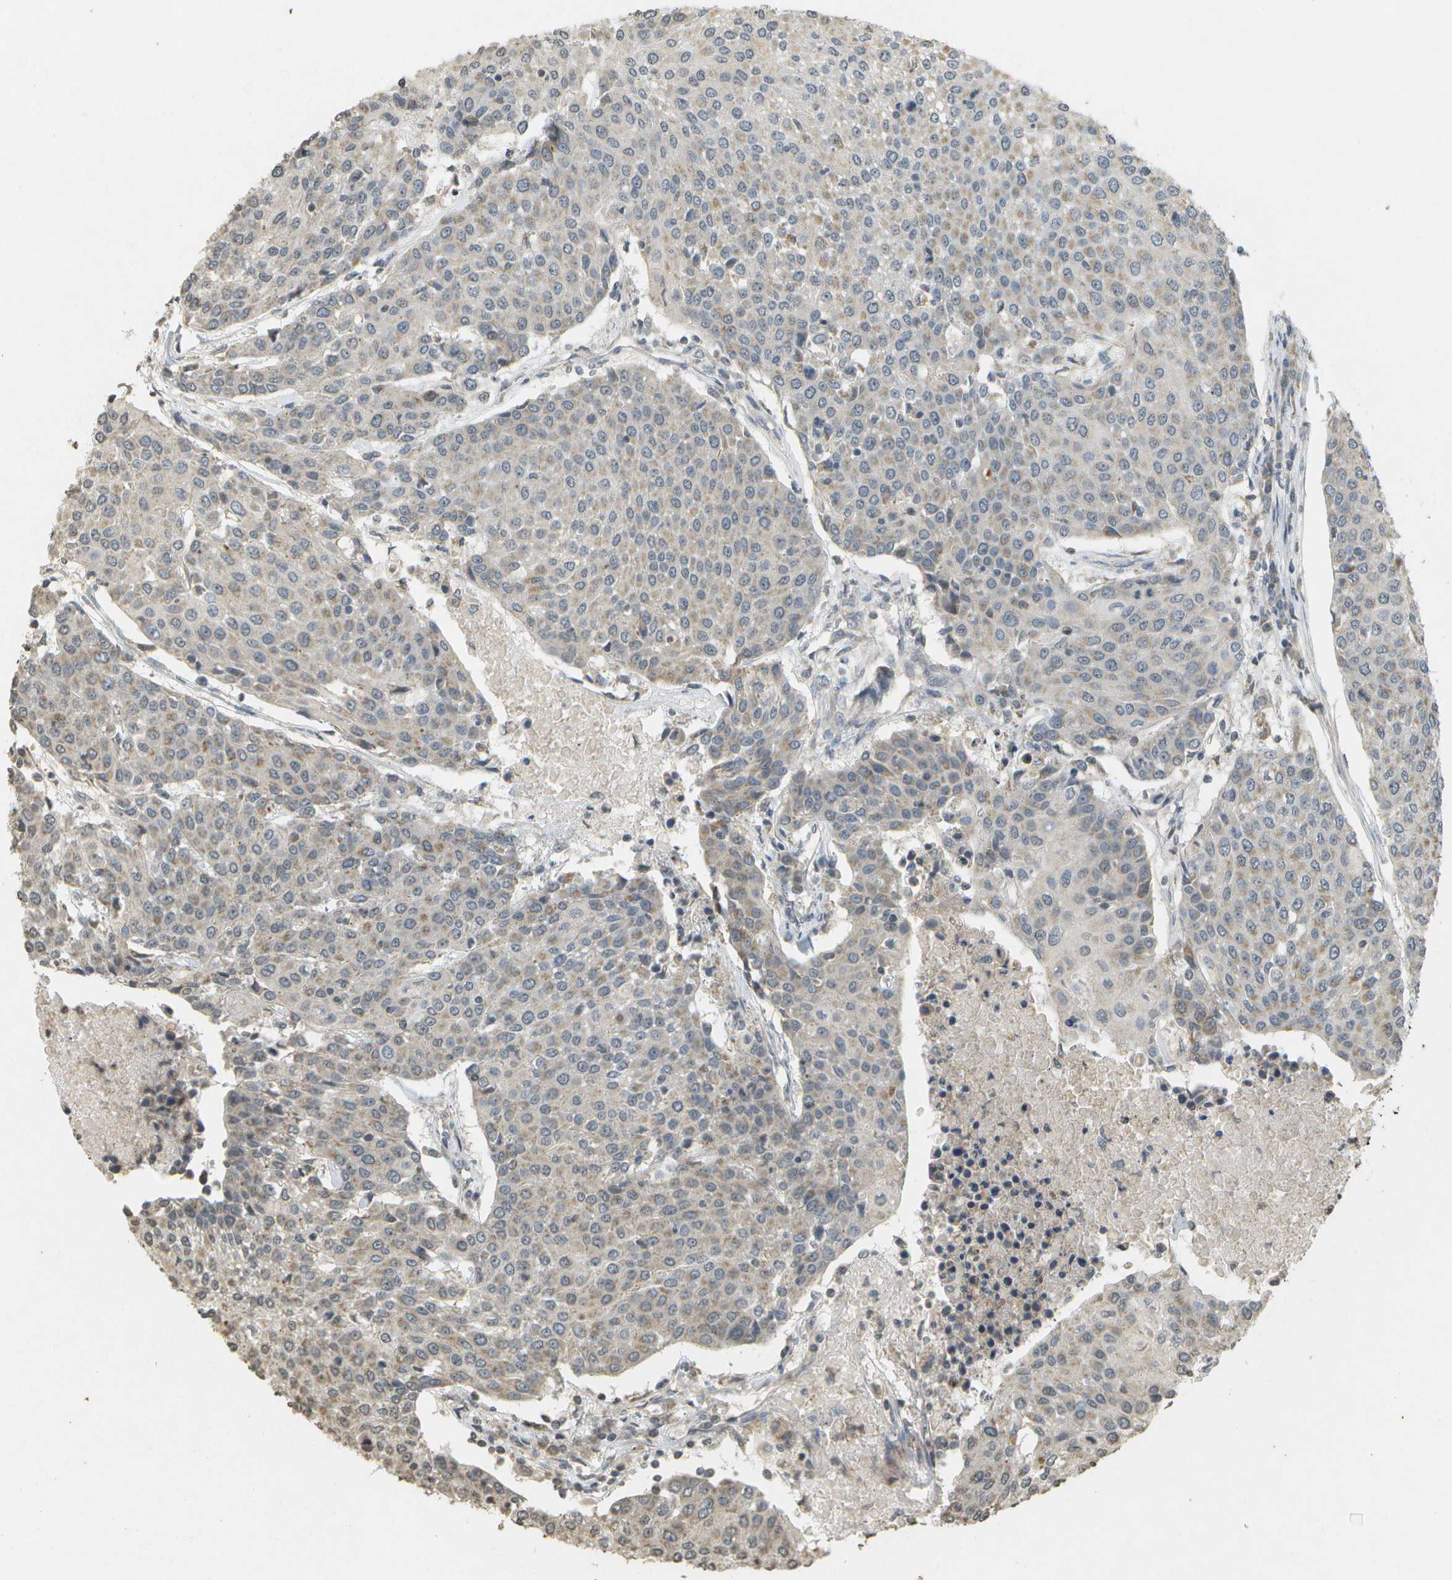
{"staining": {"intensity": "weak", "quantity": "<25%", "location": "cytoplasmic/membranous"}, "tissue": "urothelial cancer", "cell_type": "Tumor cells", "image_type": "cancer", "snomed": [{"axis": "morphology", "description": "Urothelial carcinoma, High grade"}, {"axis": "topography", "description": "Urinary bladder"}], "caption": "DAB immunohistochemical staining of human urothelial carcinoma (high-grade) exhibits no significant expression in tumor cells. (DAB IHC visualized using brightfield microscopy, high magnification).", "gene": "RAB21", "patient": {"sex": "female", "age": 85}}